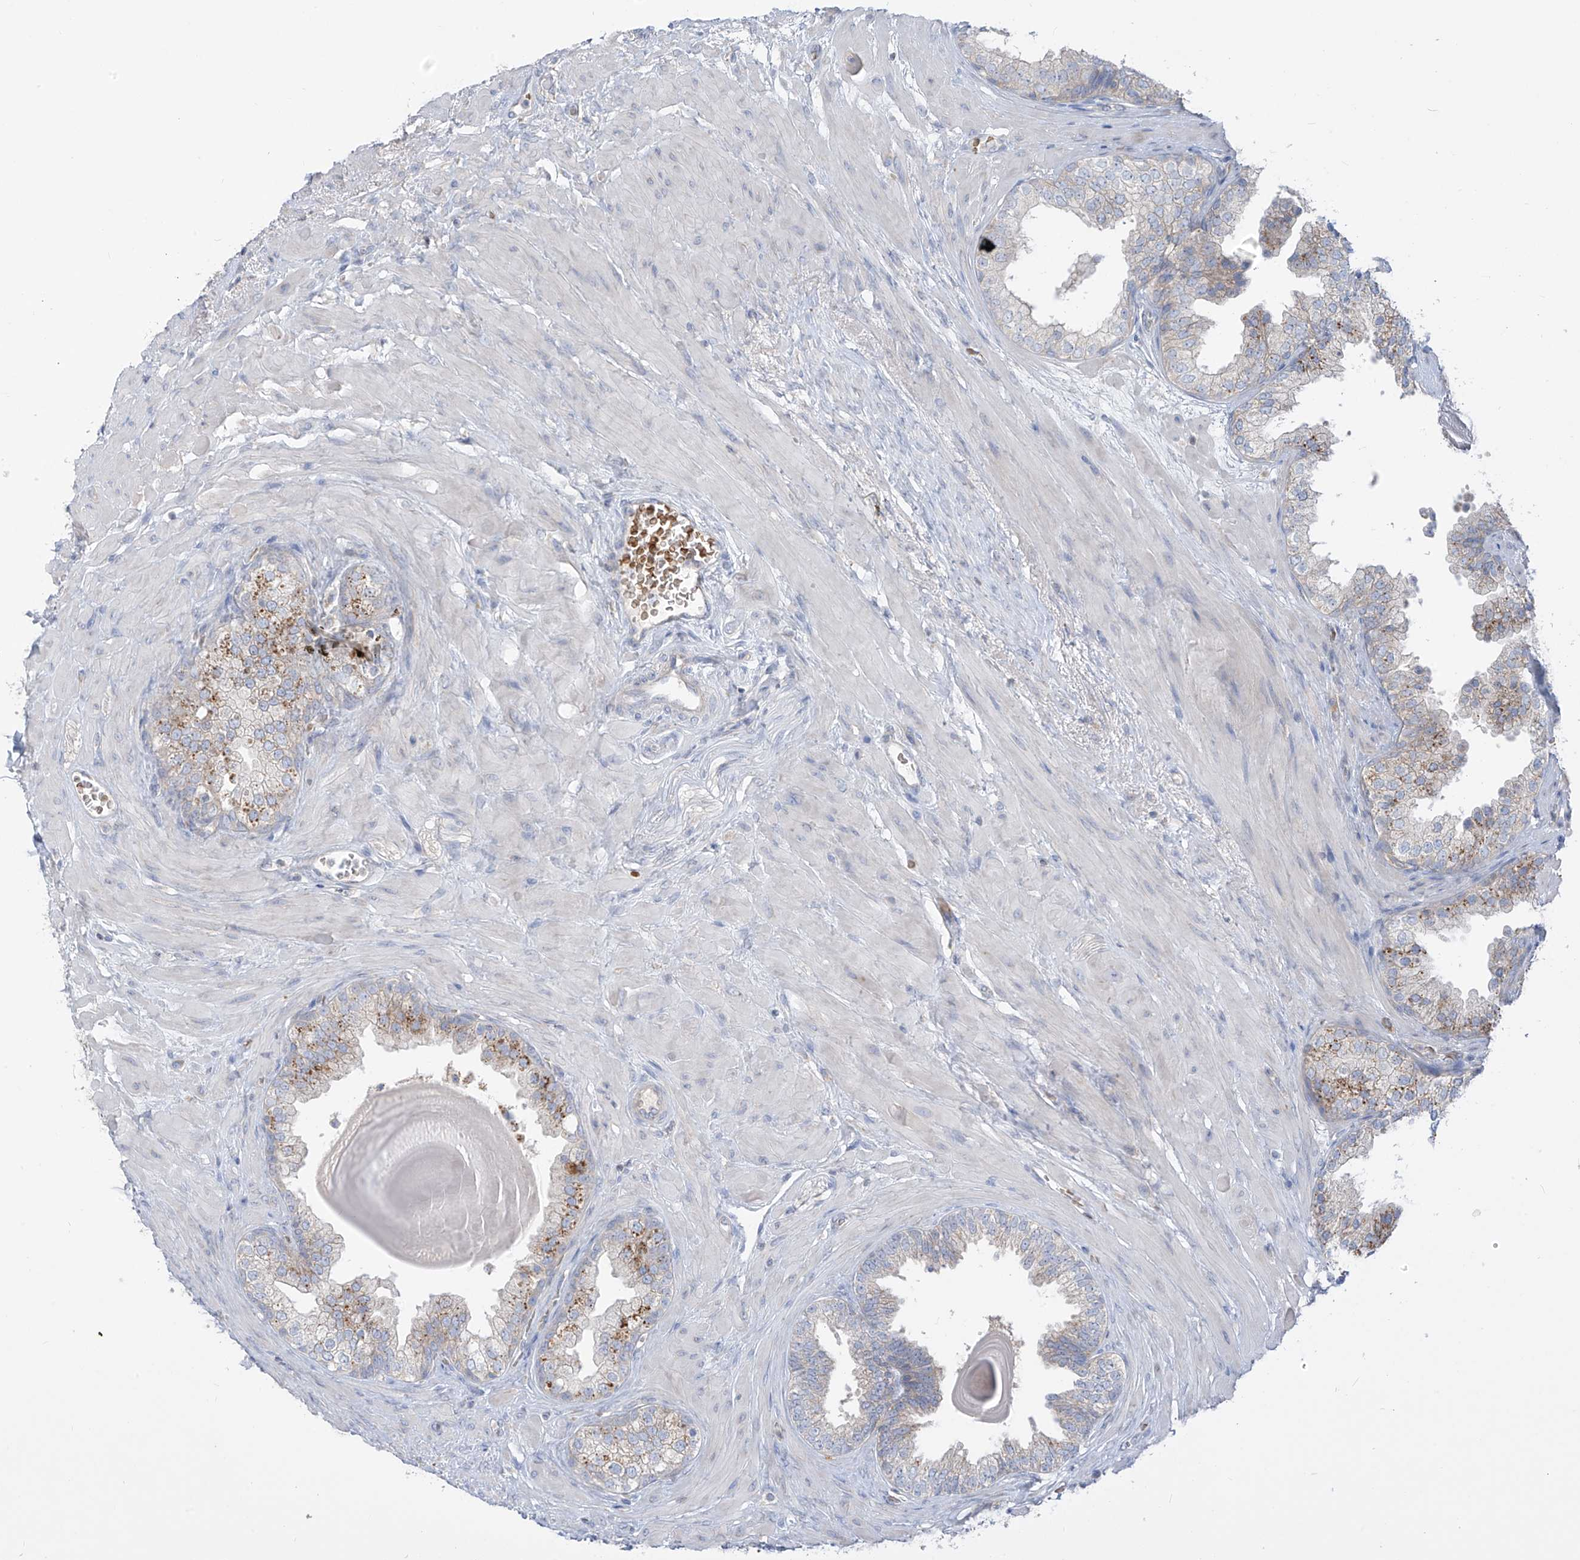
{"staining": {"intensity": "moderate", "quantity": "<25%", "location": "cytoplasmic/membranous"}, "tissue": "prostate", "cell_type": "Glandular cells", "image_type": "normal", "snomed": [{"axis": "morphology", "description": "Normal tissue, NOS"}, {"axis": "topography", "description": "Prostate"}], "caption": "A histopathology image showing moderate cytoplasmic/membranous staining in approximately <25% of glandular cells in unremarkable prostate, as visualized by brown immunohistochemical staining.", "gene": "DGKQ", "patient": {"sex": "male", "age": 48}}